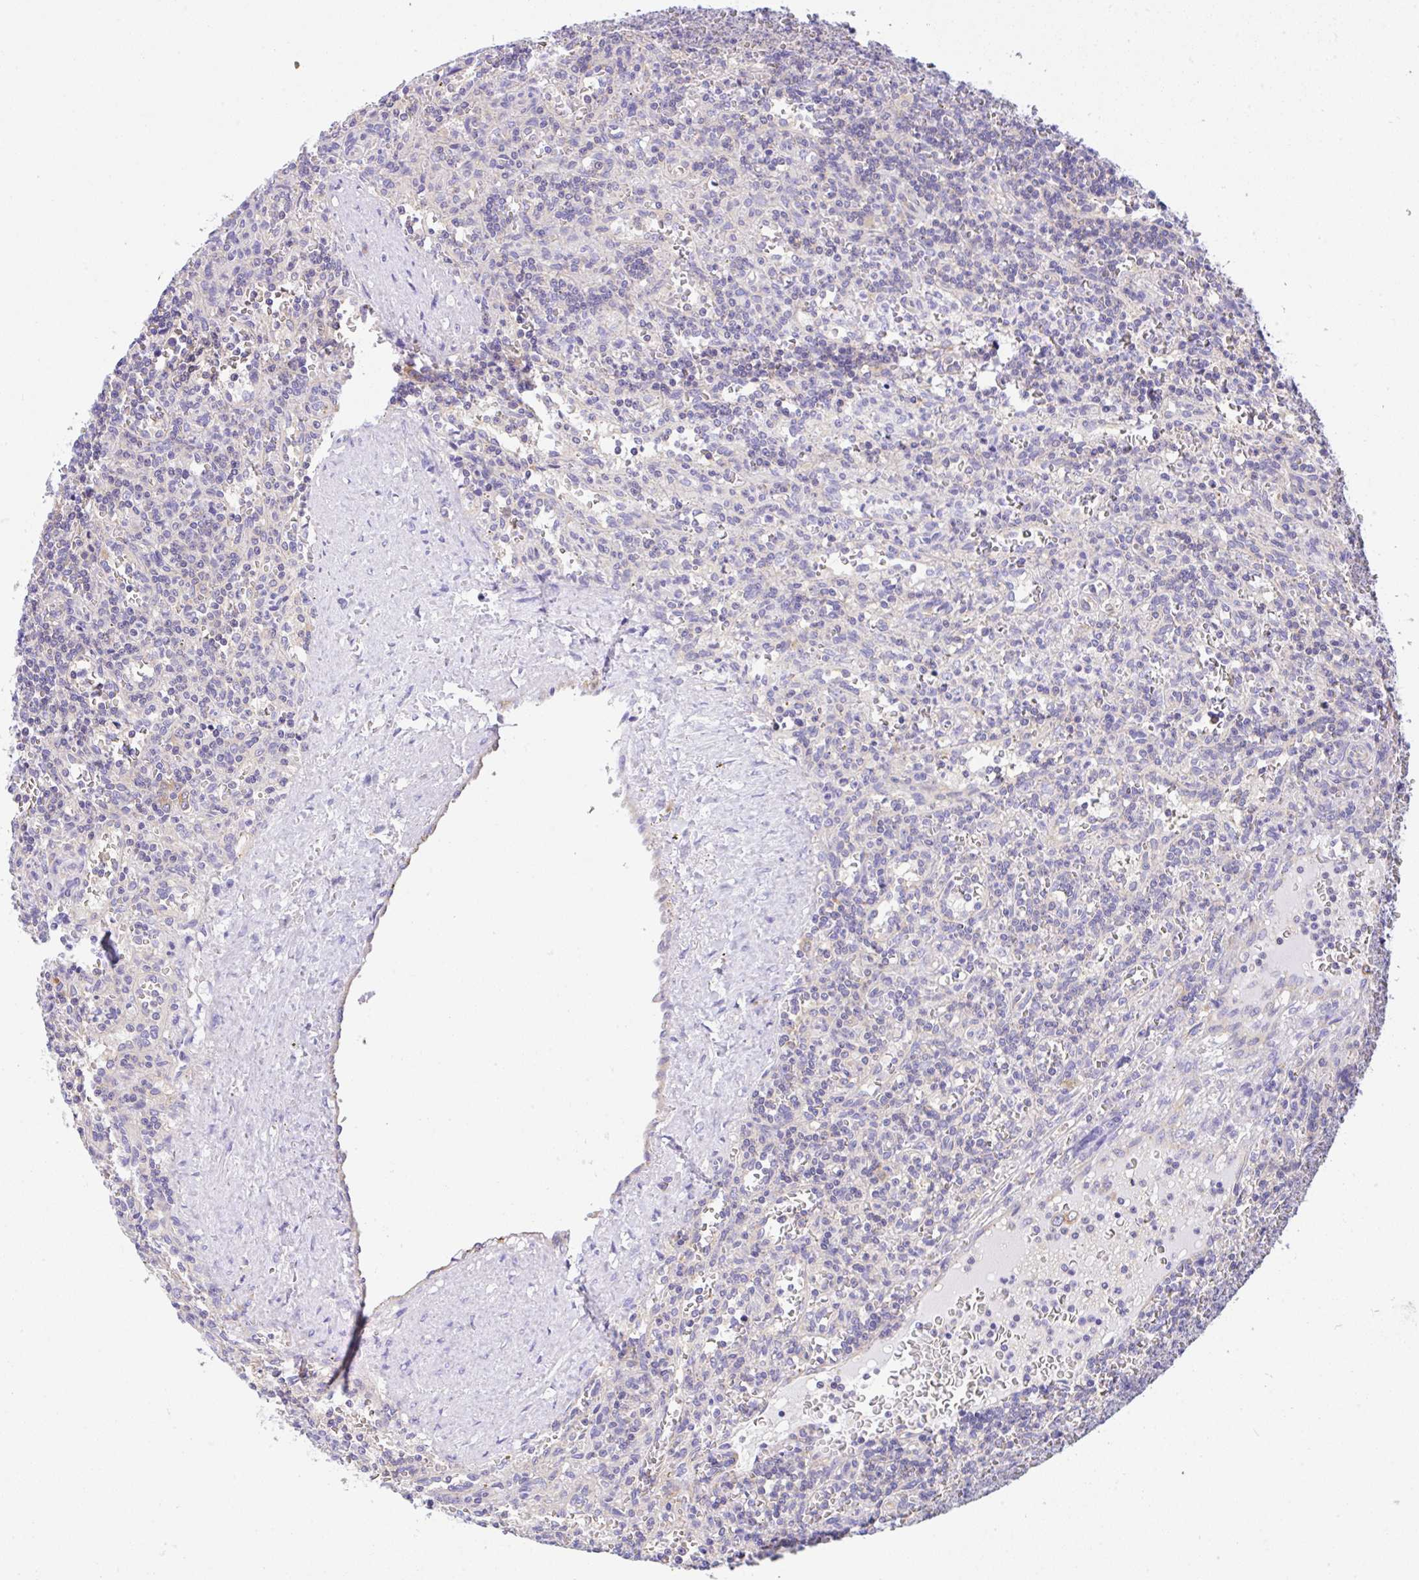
{"staining": {"intensity": "negative", "quantity": "none", "location": "none"}, "tissue": "lymphoma", "cell_type": "Tumor cells", "image_type": "cancer", "snomed": [{"axis": "morphology", "description": "Malignant lymphoma, non-Hodgkin's type, Low grade"}, {"axis": "topography", "description": "Spleen"}], "caption": "Protein analysis of malignant lymphoma, non-Hodgkin's type (low-grade) demonstrates no significant expression in tumor cells.", "gene": "GFPT2", "patient": {"sex": "male", "age": 73}}